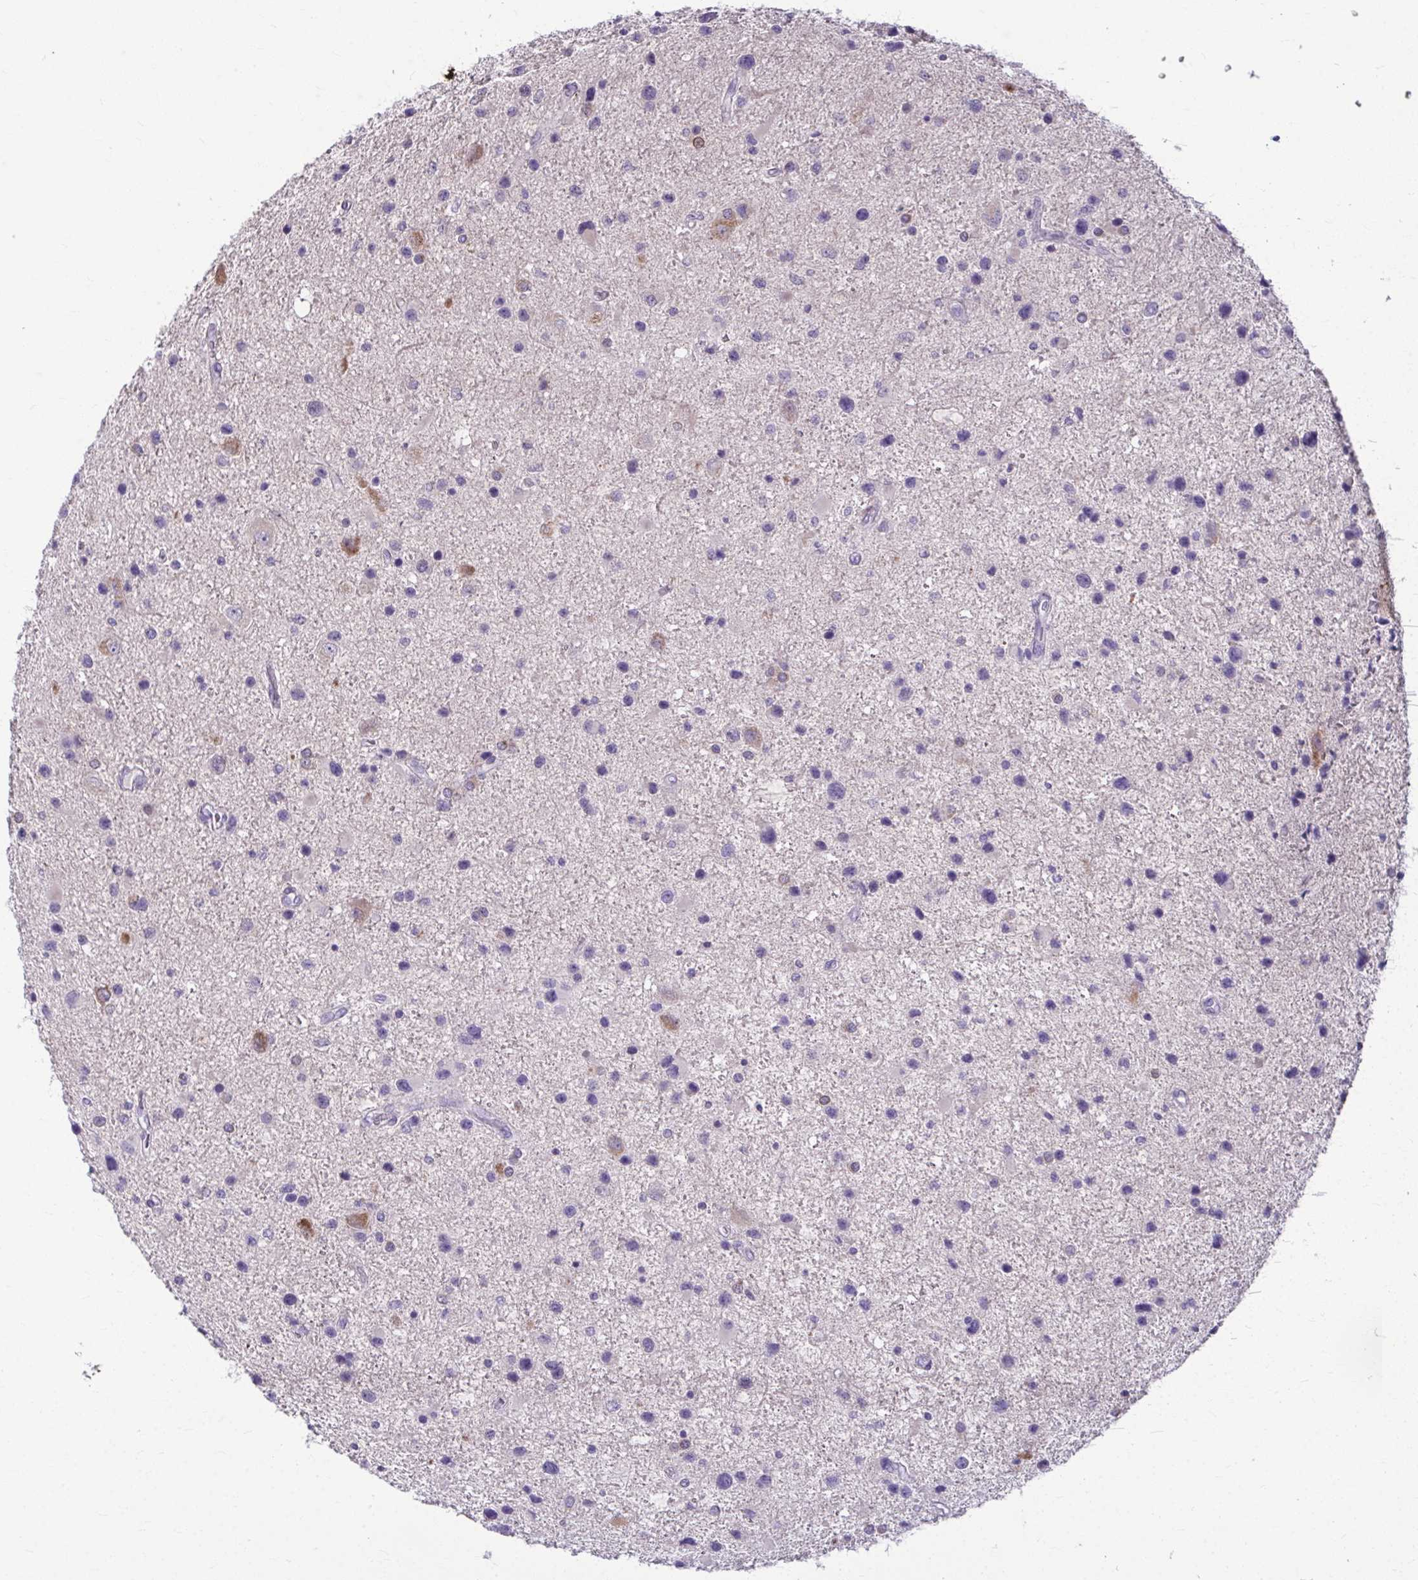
{"staining": {"intensity": "negative", "quantity": "none", "location": "none"}, "tissue": "glioma", "cell_type": "Tumor cells", "image_type": "cancer", "snomed": [{"axis": "morphology", "description": "Glioma, malignant, Low grade"}, {"axis": "topography", "description": "Brain"}], "caption": "A high-resolution photomicrograph shows IHC staining of malignant glioma (low-grade), which reveals no significant positivity in tumor cells.", "gene": "SERPINI1", "patient": {"sex": "female", "age": 32}}